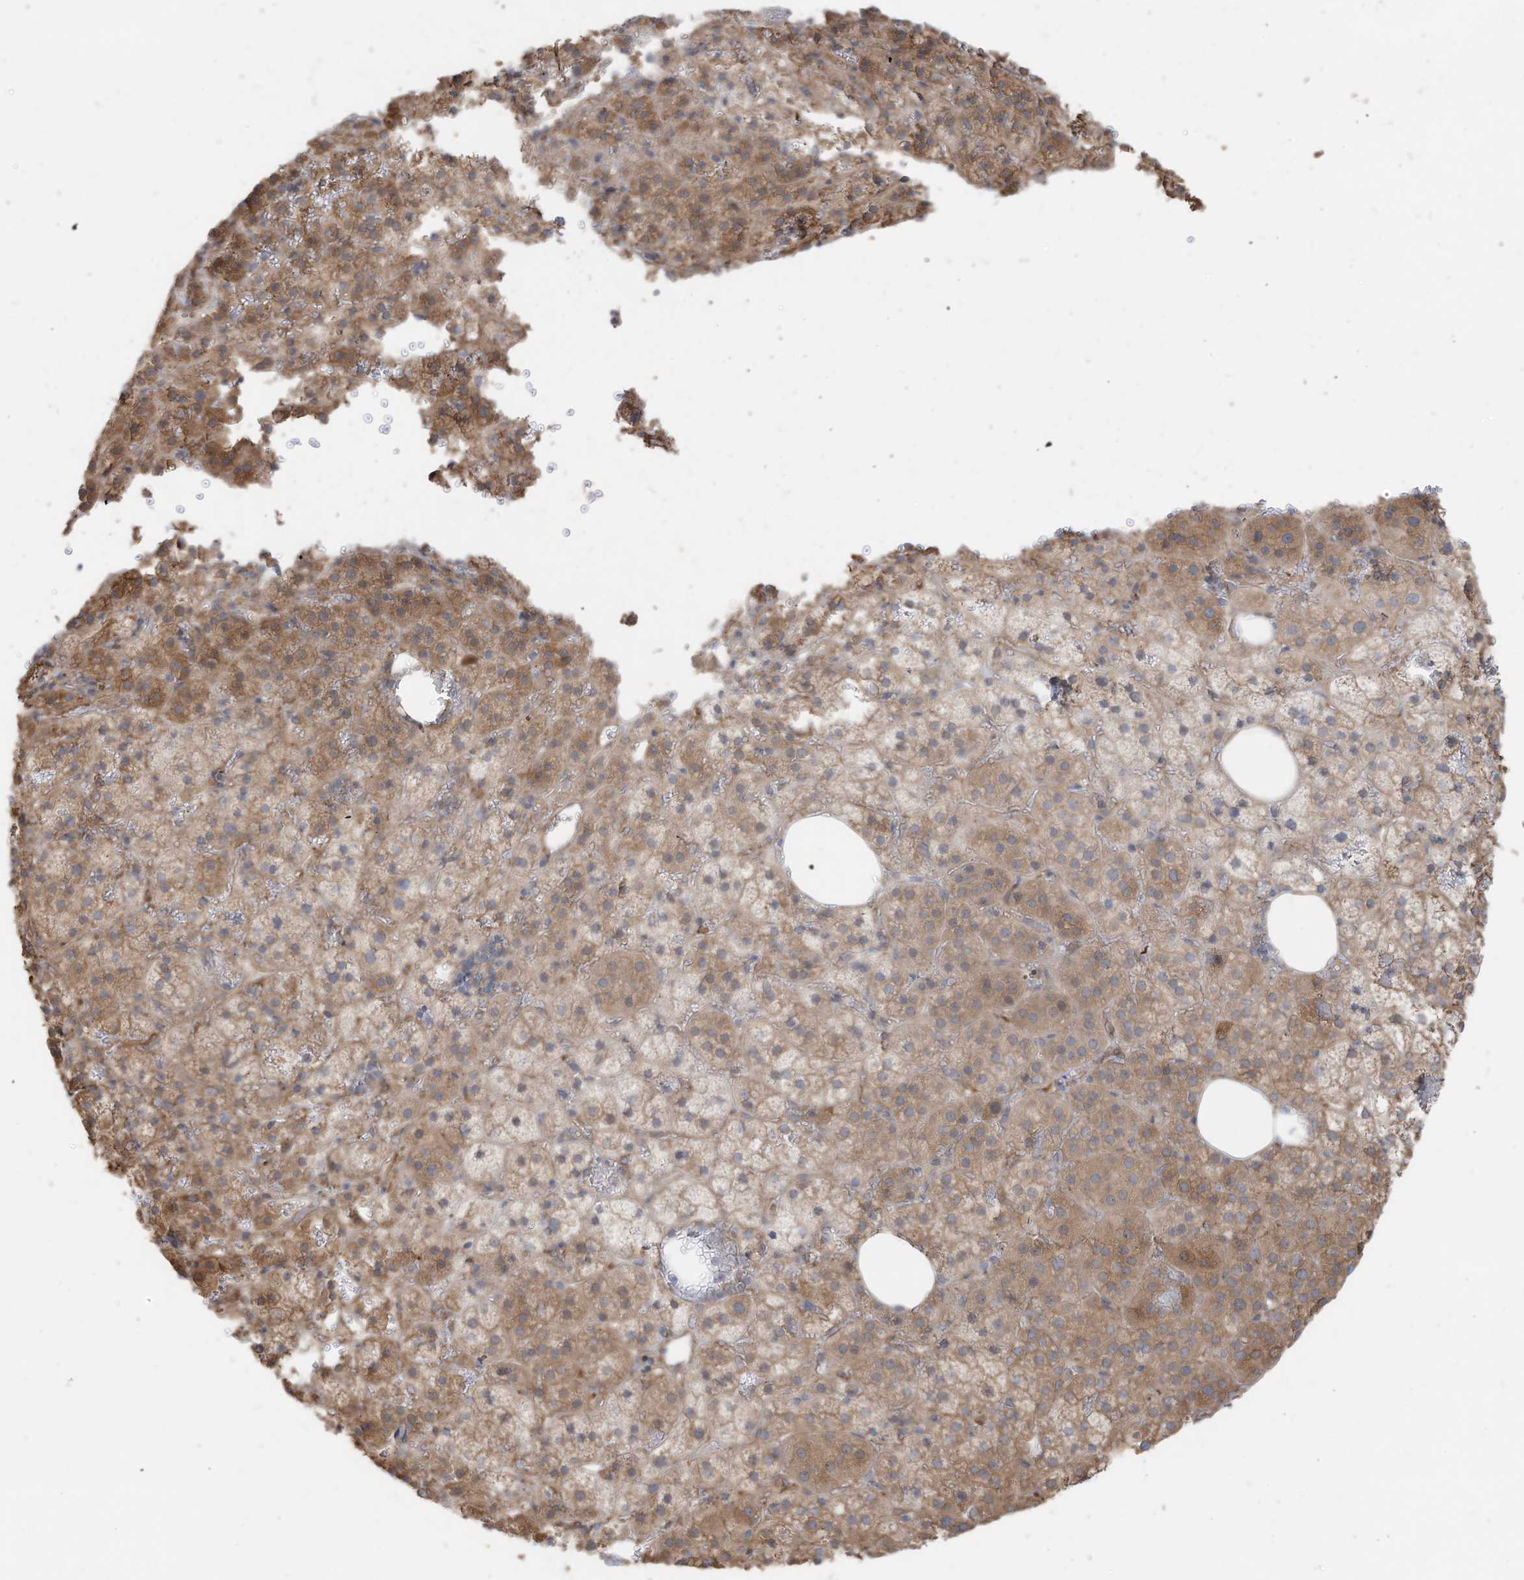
{"staining": {"intensity": "moderate", "quantity": ">75%", "location": "cytoplasmic/membranous"}, "tissue": "adrenal gland", "cell_type": "Glandular cells", "image_type": "normal", "snomed": [{"axis": "morphology", "description": "Normal tissue, NOS"}, {"axis": "topography", "description": "Adrenal gland"}], "caption": "High-magnification brightfield microscopy of normal adrenal gland stained with DAB (3,3'-diaminobenzidine) (brown) and counterstained with hematoxylin (blue). glandular cells exhibit moderate cytoplasmic/membranous expression is seen in approximately>75% of cells.", "gene": "SLC17A7", "patient": {"sex": "female", "age": 59}}